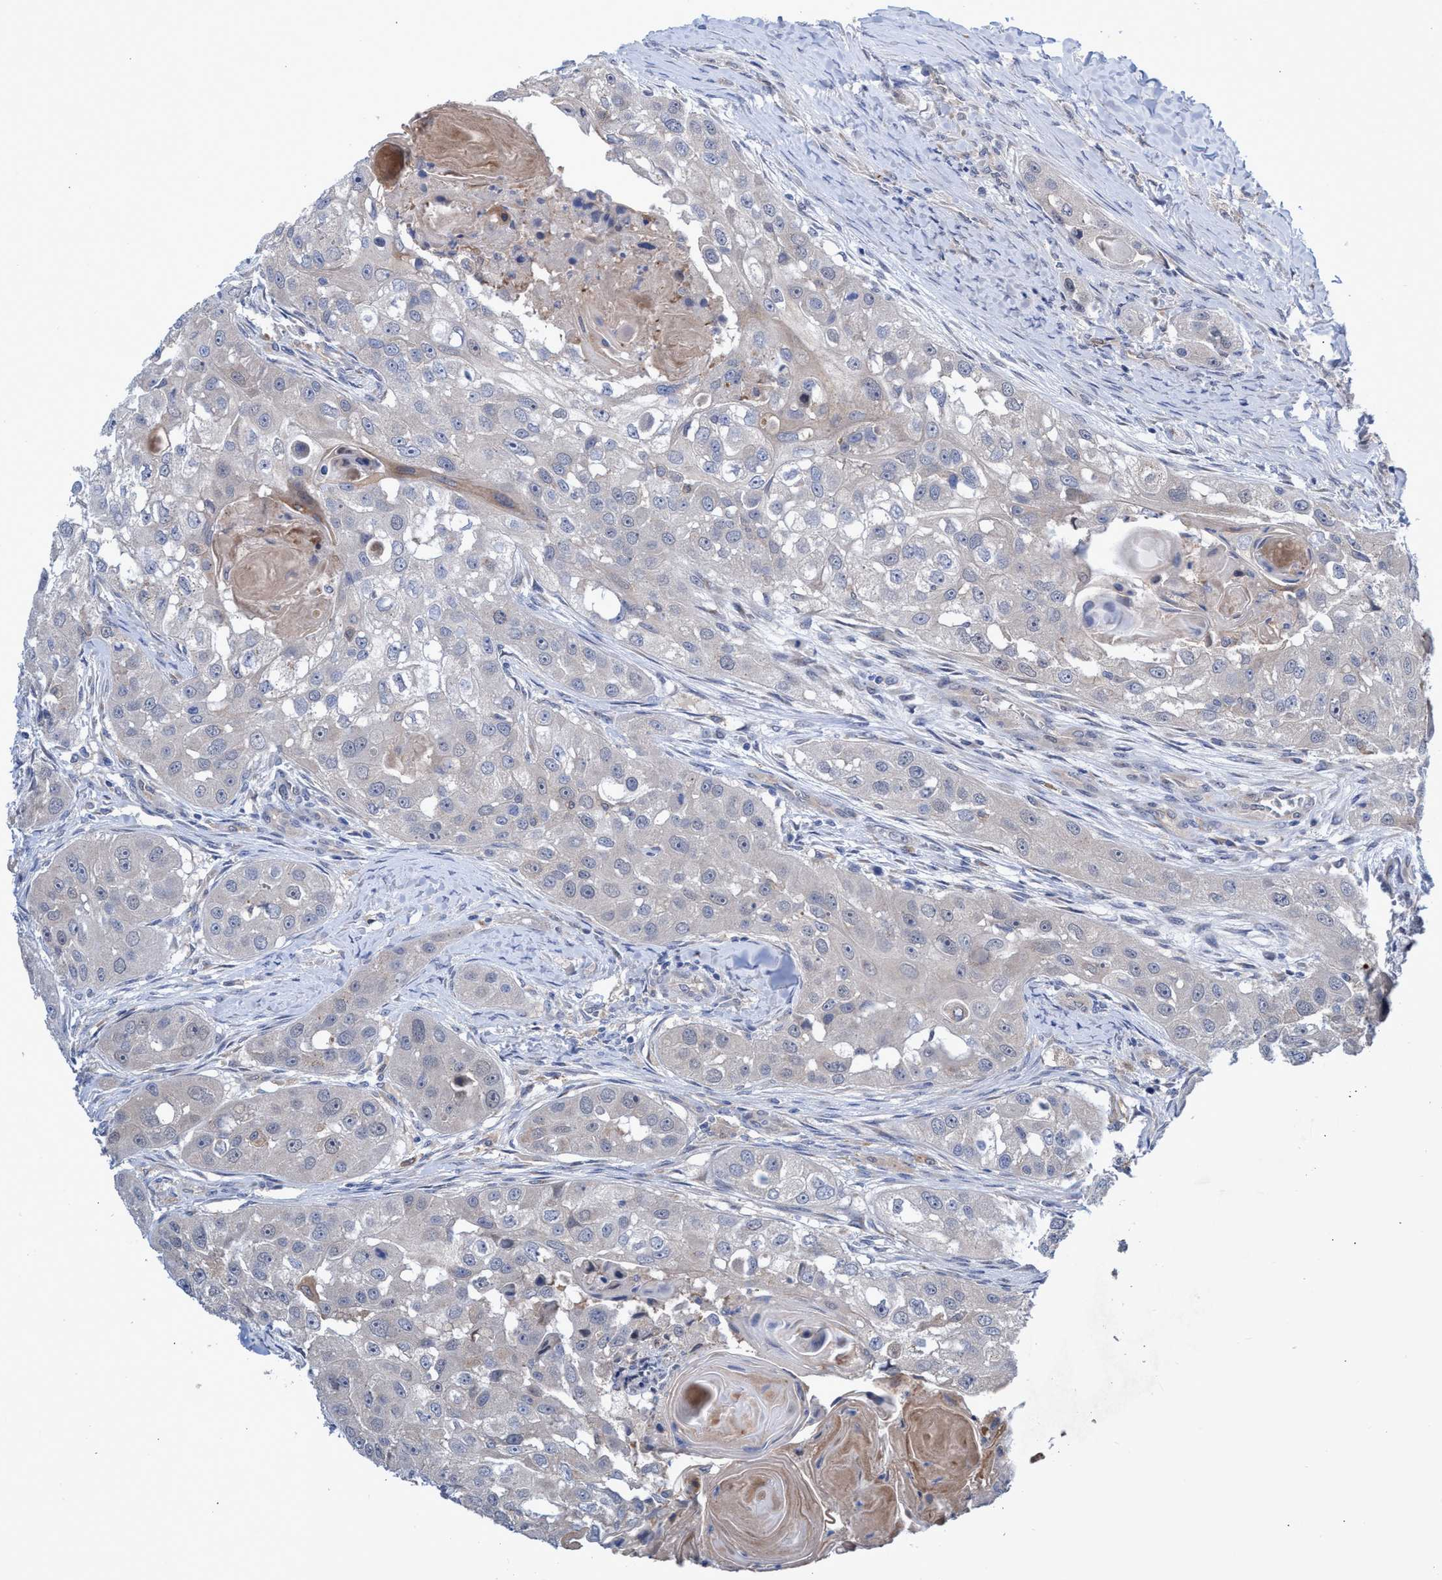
{"staining": {"intensity": "weak", "quantity": "<25%", "location": "cytoplasmic/membranous,nuclear"}, "tissue": "head and neck cancer", "cell_type": "Tumor cells", "image_type": "cancer", "snomed": [{"axis": "morphology", "description": "Normal tissue, NOS"}, {"axis": "morphology", "description": "Squamous cell carcinoma, NOS"}, {"axis": "topography", "description": "Skeletal muscle"}, {"axis": "topography", "description": "Head-Neck"}], "caption": "An IHC photomicrograph of head and neck cancer (squamous cell carcinoma) is shown. There is no staining in tumor cells of head and neck cancer (squamous cell carcinoma). Nuclei are stained in blue.", "gene": "SVEP1", "patient": {"sex": "male", "age": 51}}